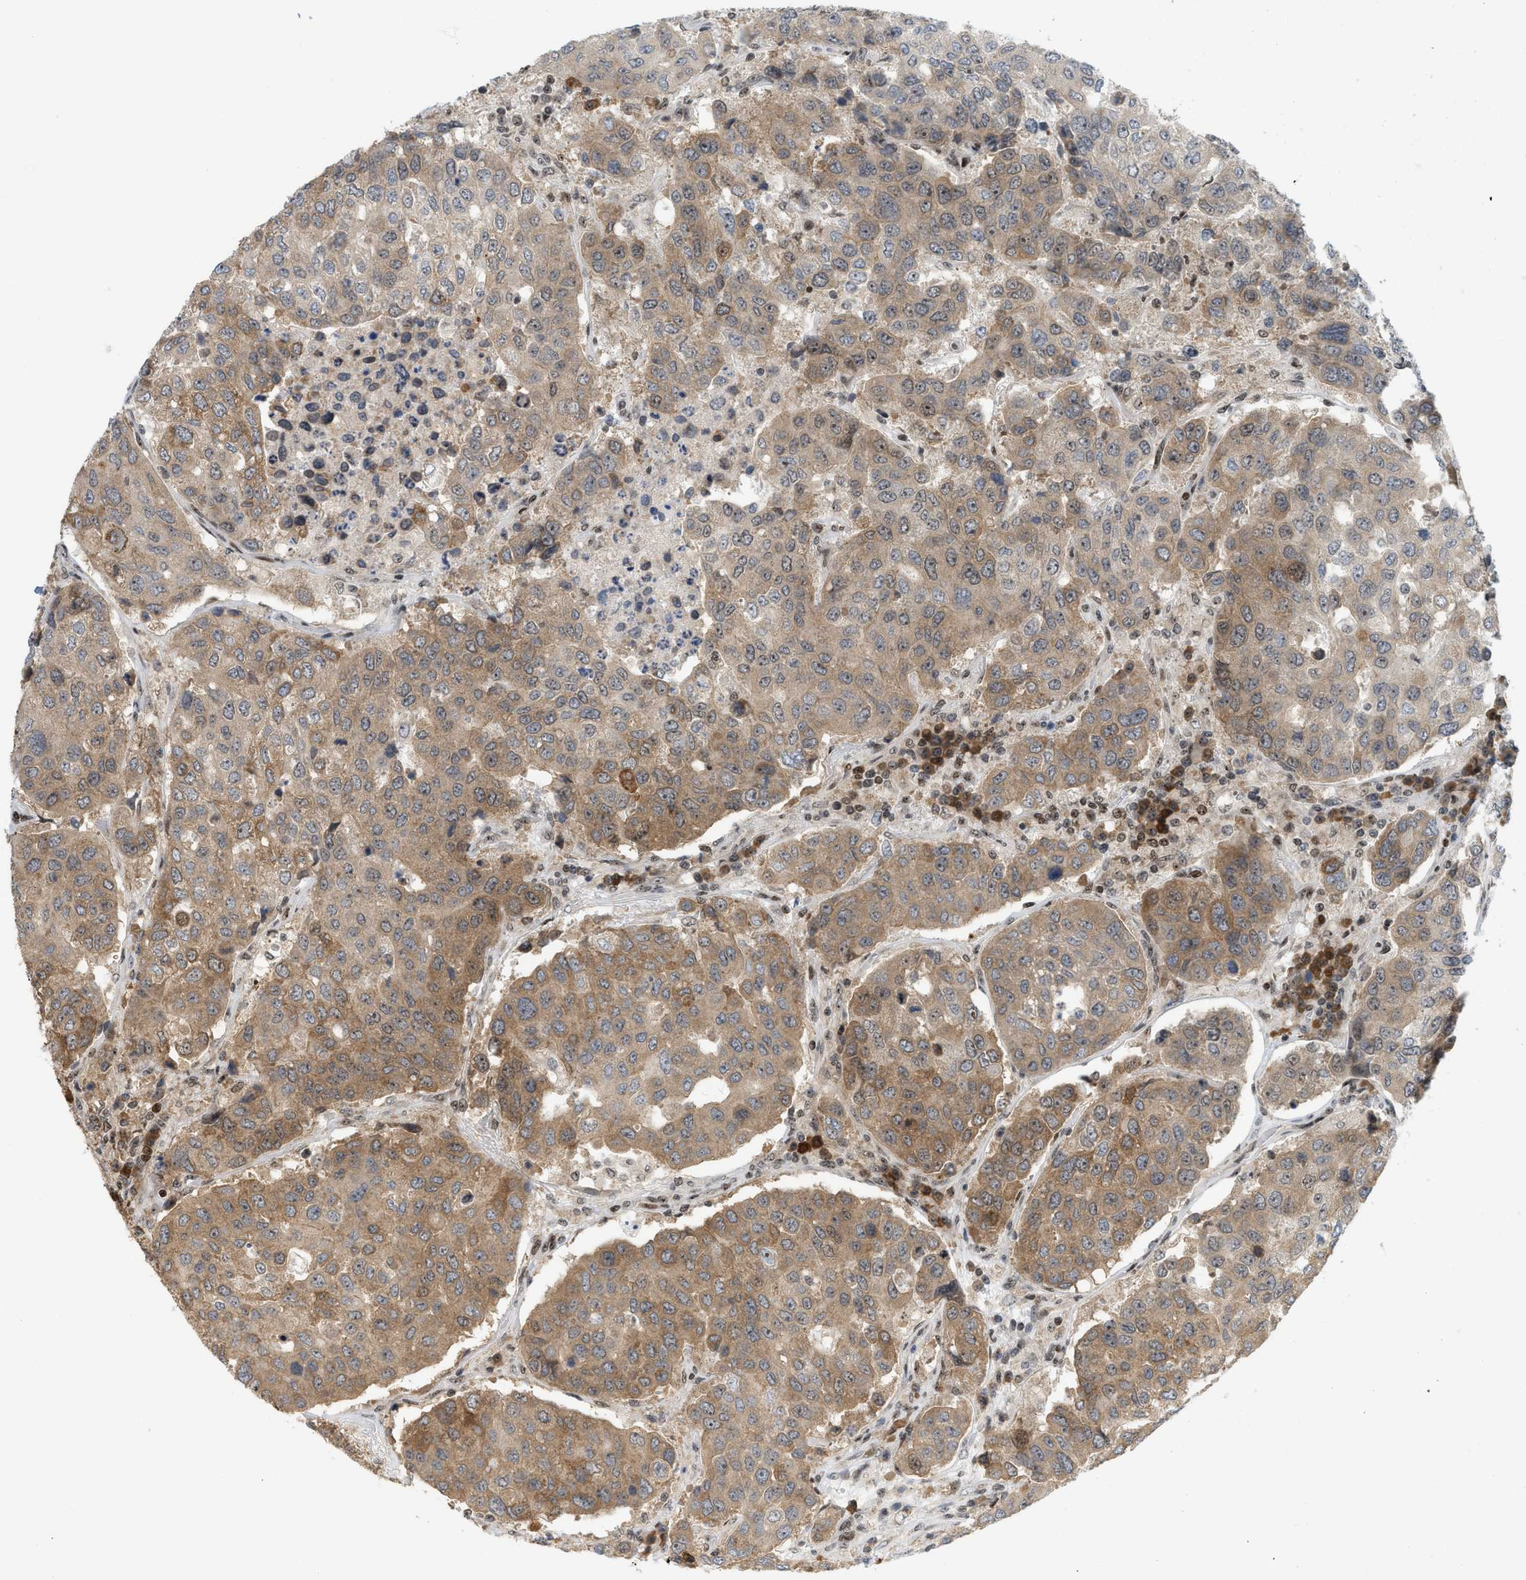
{"staining": {"intensity": "moderate", "quantity": "25%-75%", "location": "cytoplasmic/membranous"}, "tissue": "urothelial cancer", "cell_type": "Tumor cells", "image_type": "cancer", "snomed": [{"axis": "morphology", "description": "Urothelial carcinoma, High grade"}, {"axis": "topography", "description": "Lymph node"}, {"axis": "topography", "description": "Urinary bladder"}], "caption": "This image shows urothelial carcinoma (high-grade) stained with immunohistochemistry (IHC) to label a protein in brown. The cytoplasmic/membranous of tumor cells show moderate positivity for the protein. Nuclei are counter-stained blue.", "gene": "ZNF22", "patient": {"sex": "male", "age": 51}}